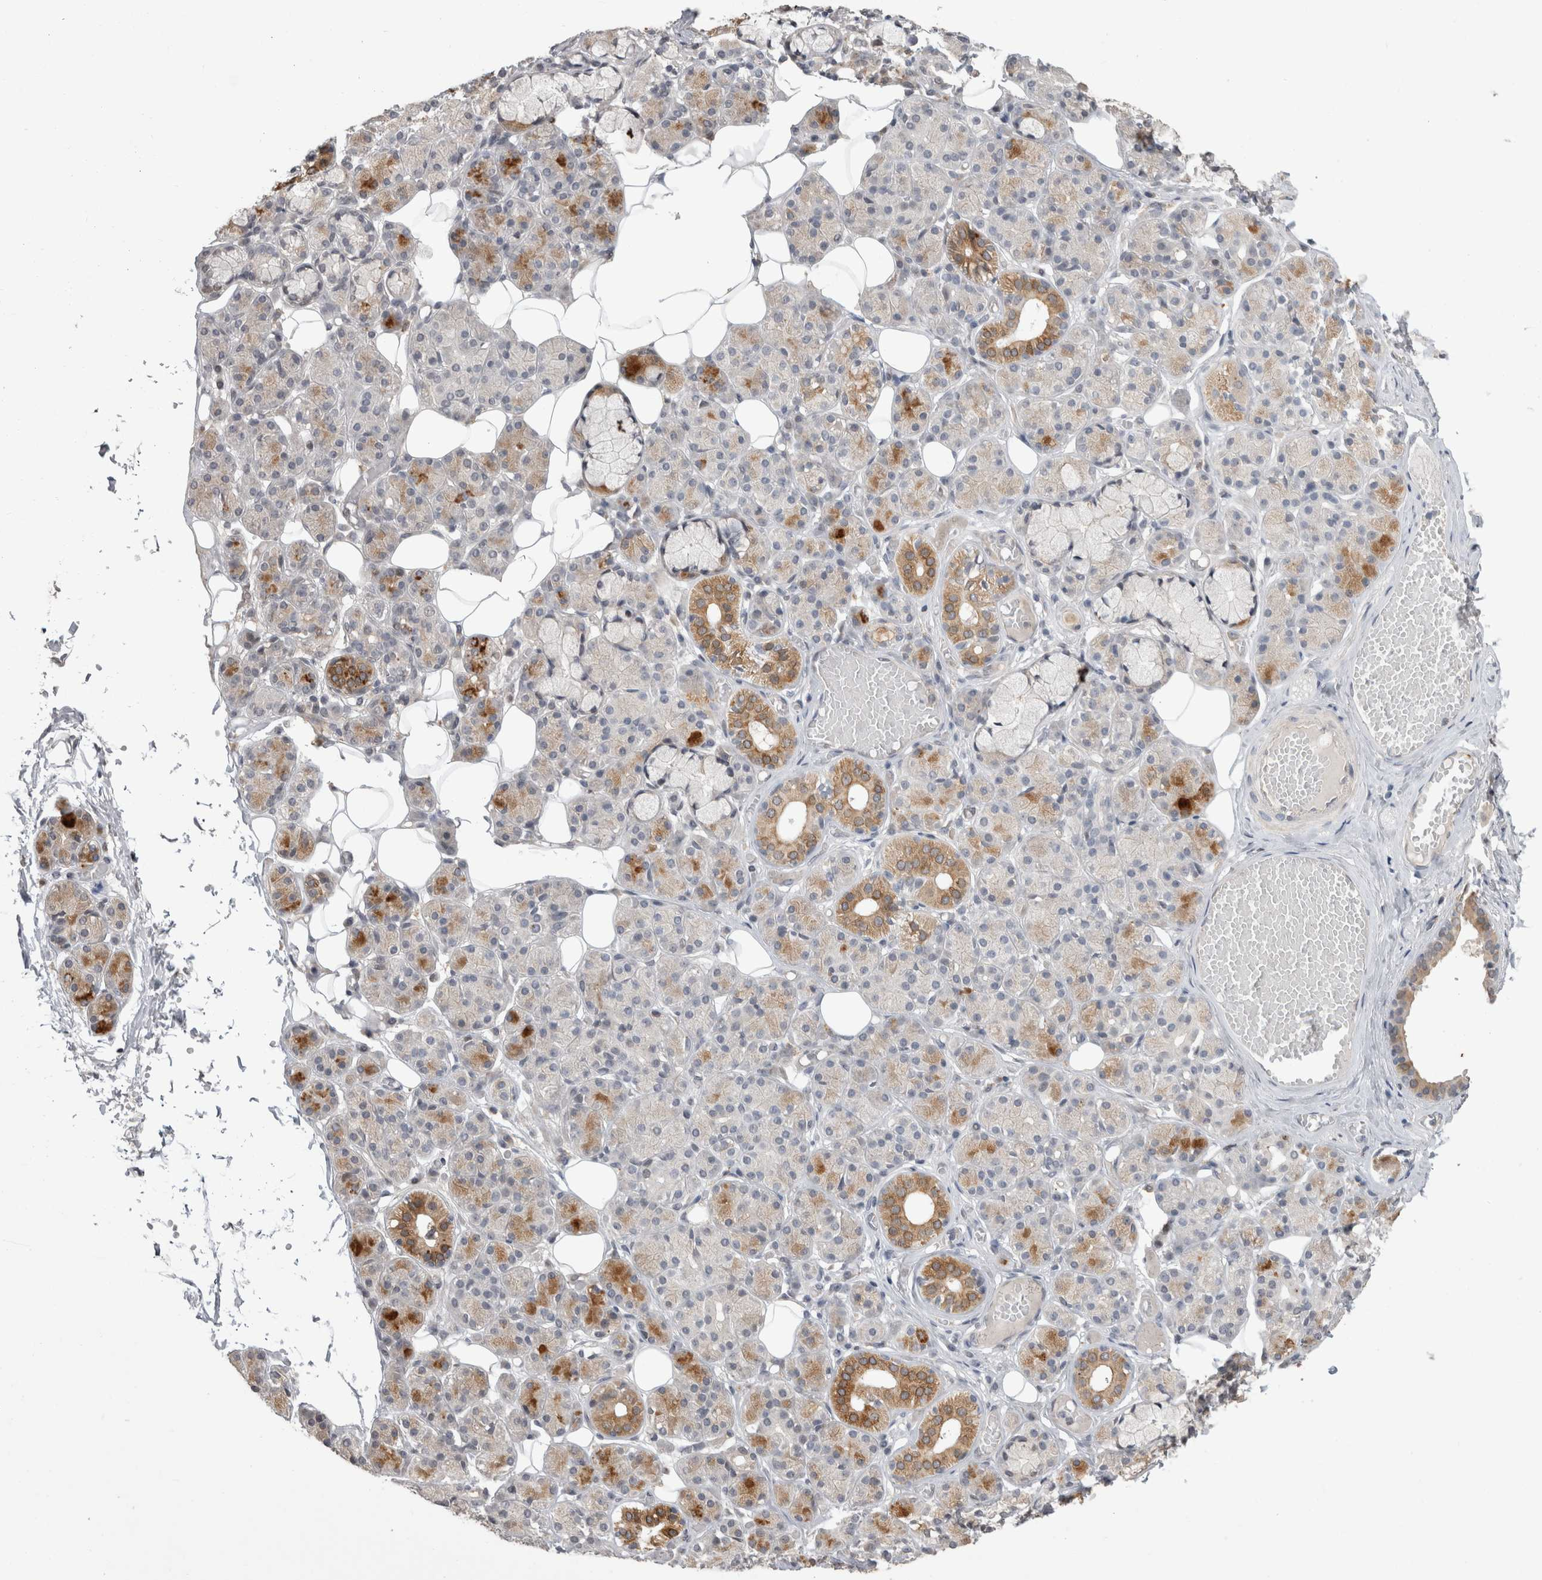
{"staining": {"intensity": "moderate", "quantity": "<25%", "location": "cytoplasmic/membranous"}, "tissue": "salivary gland", "cell_type": "Glandular cells", "image_type": "normal", "snomed": [{"axis": "morphology", "description": "Normal tissue, NOS"}, {"axis": "topography", "description": "Salivary gland"}], "caption": "IHC staining of unremarkable salivary gland, which reveals low levels of moderate cytoplasmic/membranous expression in about <25% of glandular cells indicating moderate cytoplasmic/membranous protein staining. The staining was performed using DAB (brown) for protein detection and nuclei were counterstained in hematoxylin (blue).", "gene": "MTBP", "patient": {"sex": "male", "age": 63}}